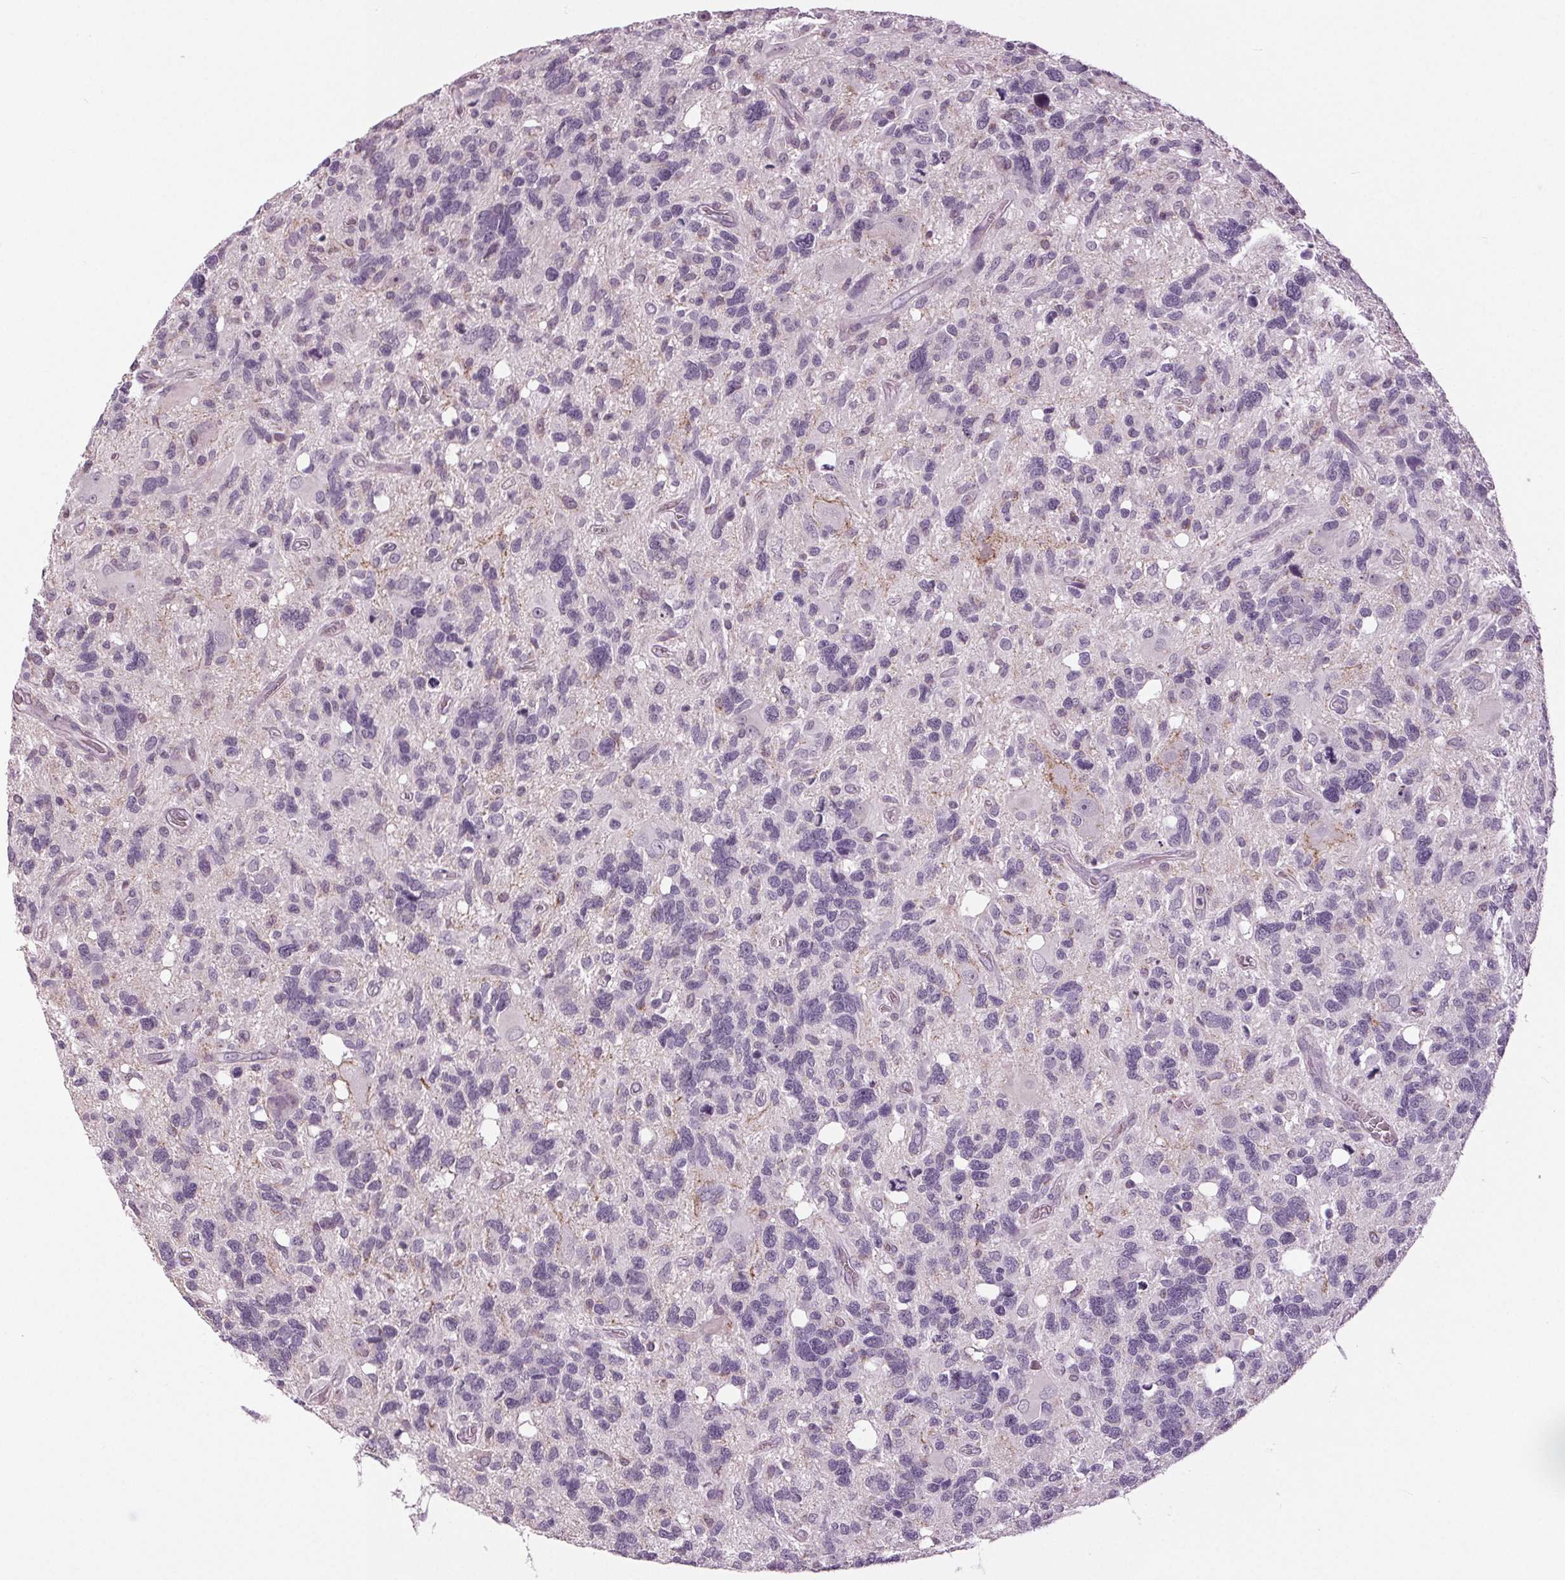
{"staining": {"intensity": "negative", "quantity": "none", "location": "none"}, "tissue": "glioma", "cell_type": "Tumor cells", "image_type": "cancer", "snomed": [{"axis": "morphology", "description": "Glioma, malignant, High grade"}, {"axis": "topography", "description": "Brain"}], "caption": "Malignant high-grade glioma was stained to show a protein in brown. There is no significant positivity in tumor cells. Nuclei are stained in blue.", "gene": "DNAH12", "patient": {"sex": "male", "age": 49}}